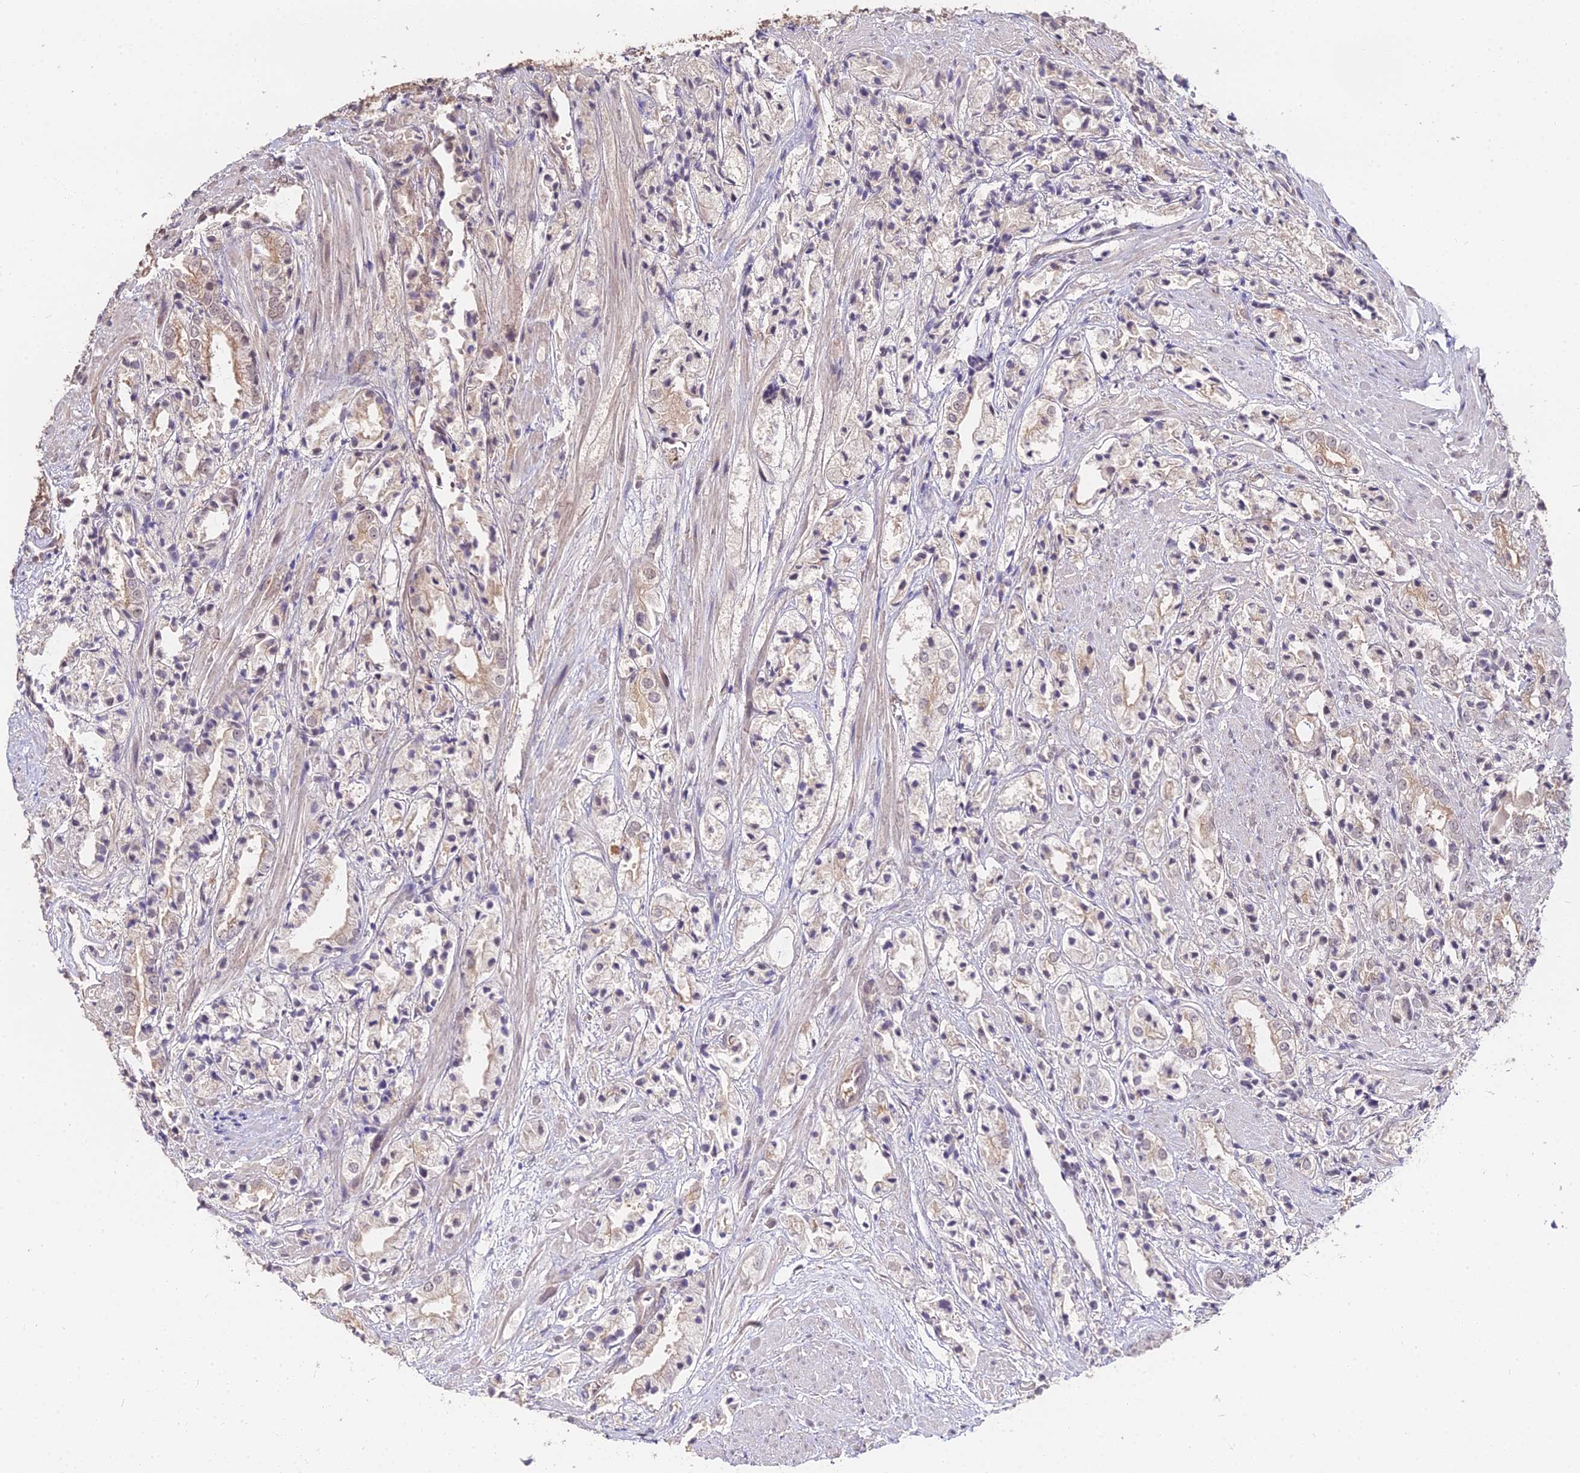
{"staining": {"intensity": "moderate", "quantity": "25%-75%", "location": "cytoplasmic/membranous"}, "tissue": "prostate cancer", "cell_type": "Tumor cells", "image_type": "cancer", "snomed": [{"axis": "morphology", "description": "Adenocarcinoma, High grade"}, {"axis": "topography", "description": "Prostate"}], "caption": "Protein expression analysis of human adenocarcinoma (high-grade) (prostate) reveals moderate cytoplasmic/membranous positivity in about 25%-75% of tumor cells.", "gene": "ZDBF2", "patient": {"sex": "male", "age": 50}}